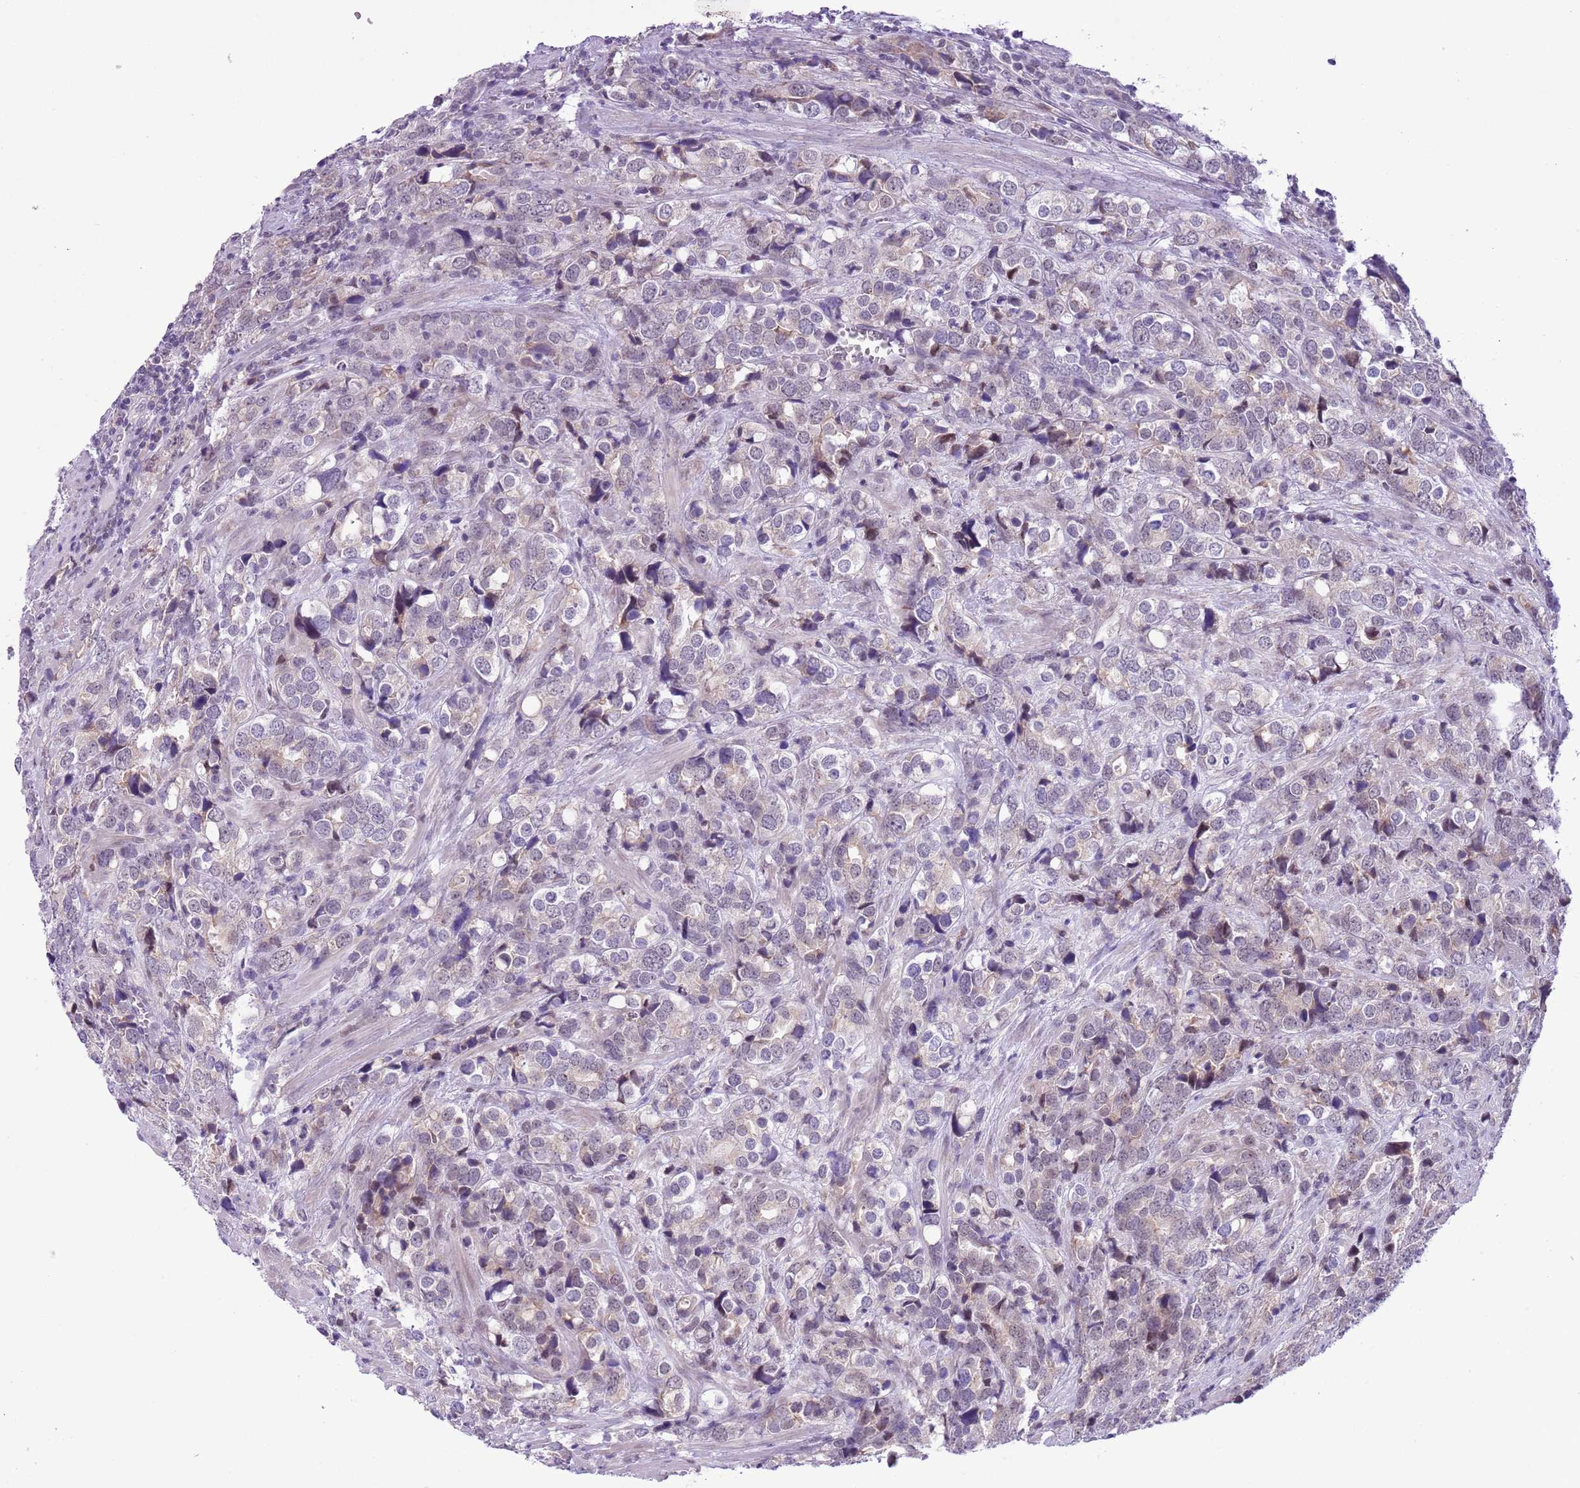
{"staining": {"intensity": "negative", "quantity": "none", "location": "none"}, "tissue": "prostate cancer", "cell_type": "Tumor cells", "image_type": "cancer", "snomed": [{"axis": "morphology", "description": "Adenocarcinoma, High grade"}, {"axis": "topography", "description": "Prostate"}], "caption": "An image of human prostate cancer (high-grade adenocarcinoma) is negative for staining in tumor cells.", "gene": "ZNF576", "patient": {"sex": "male", "age": 71}}